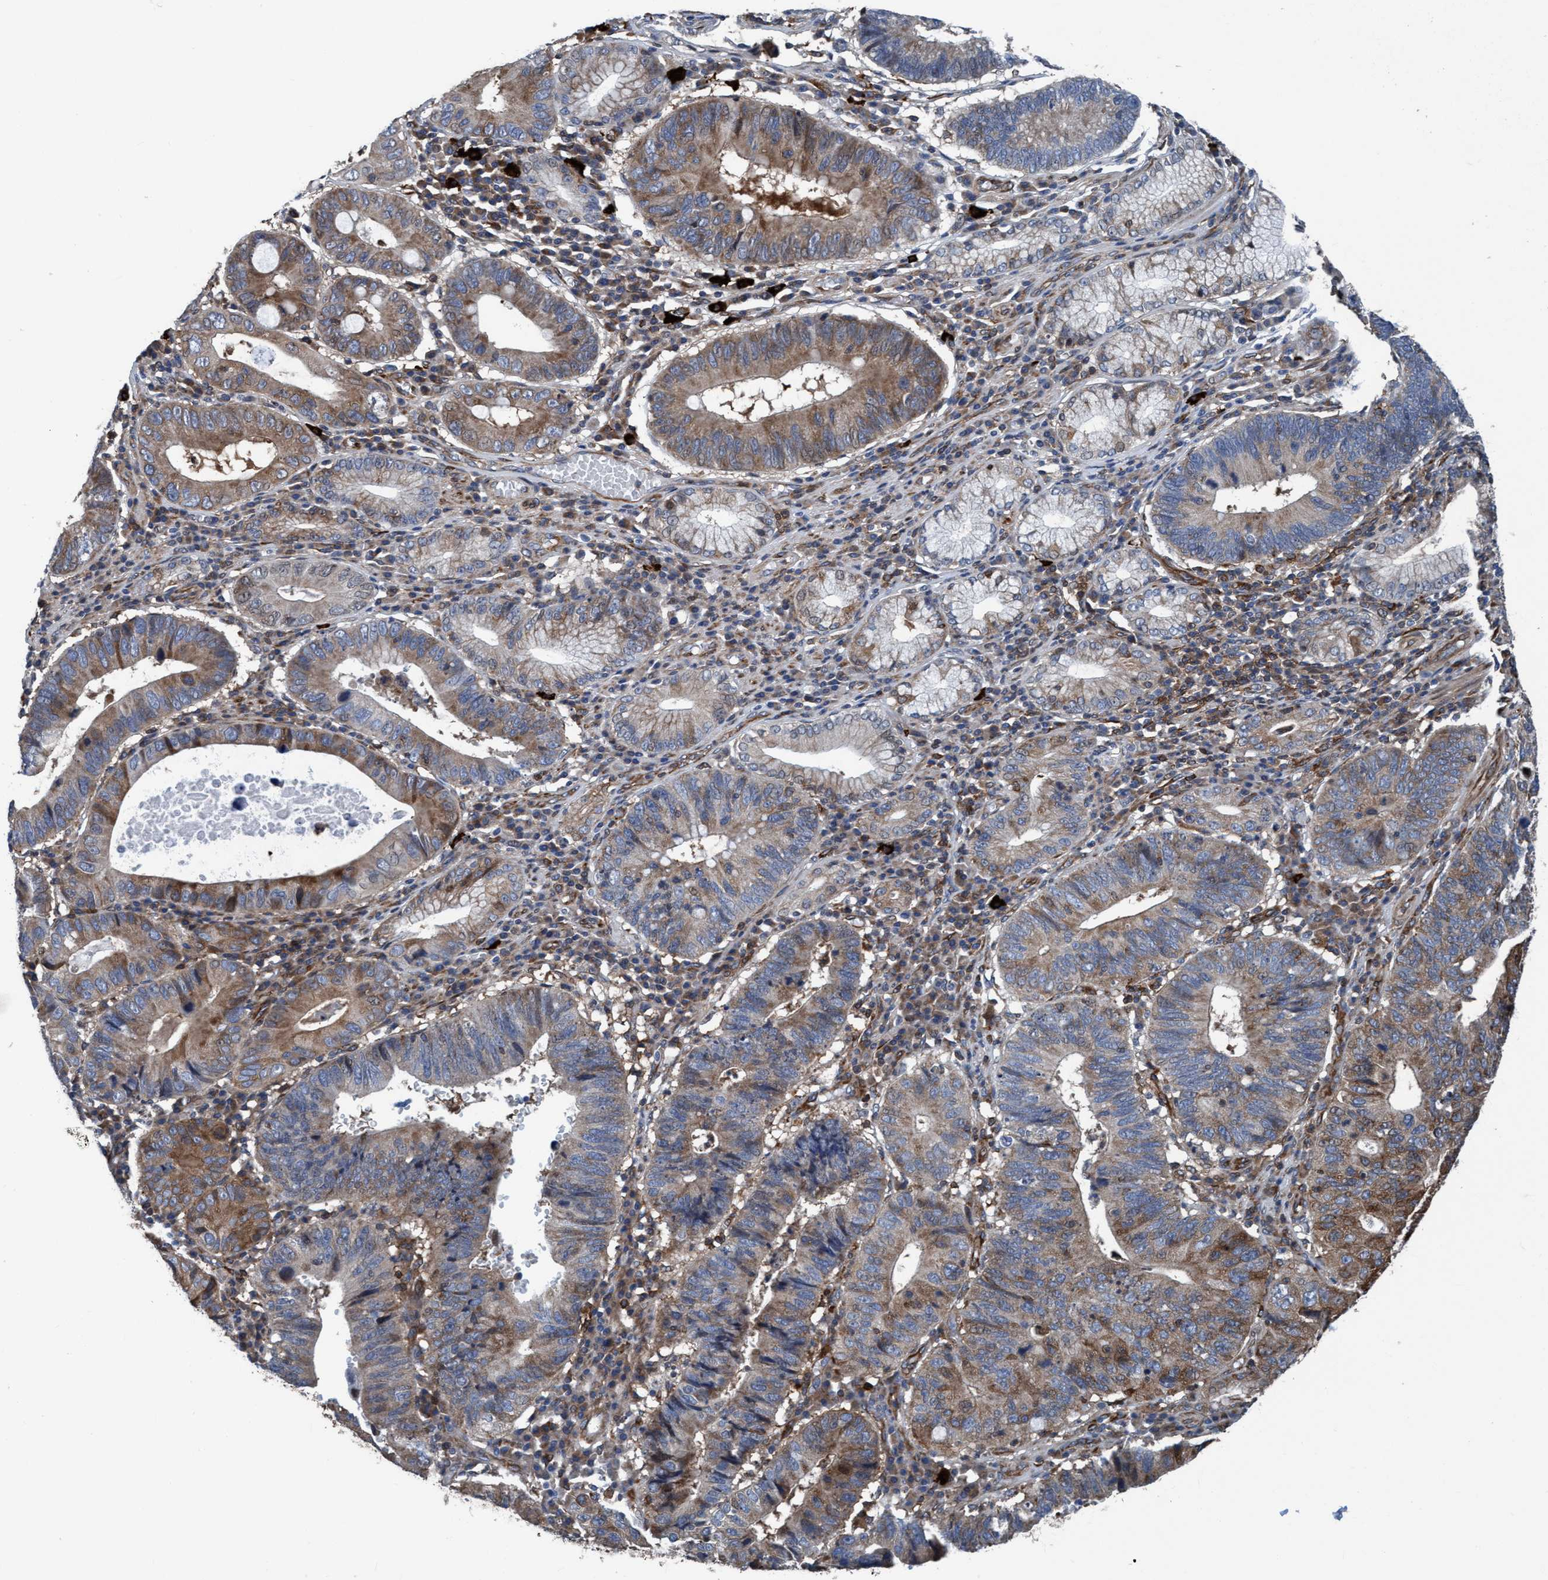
{"staining": {"intensity": "moderate", "quantity": ">75%", "location": "cytoplasmic/membranous"}, "tissue": "stomach cancer", "cell_type": "Tumor cells", "image_type": "cancer", "snomed": [{"axis": "morphology", "description": "Adenocarcinoma, NOS"}, {"axis": "topography", "description": "Stomach"}], "caption": "A histopathology image of human stomach cancer stained for a protein displays moderate cytoplasmic/membranous brown staining in tumor cells. (Stains: DAB in brown, nuclei in blue, Microscopy: brightfield microscopy at high magnification).", "gene": "NMT1", "patient": {"sex": "male", "age": 59}}